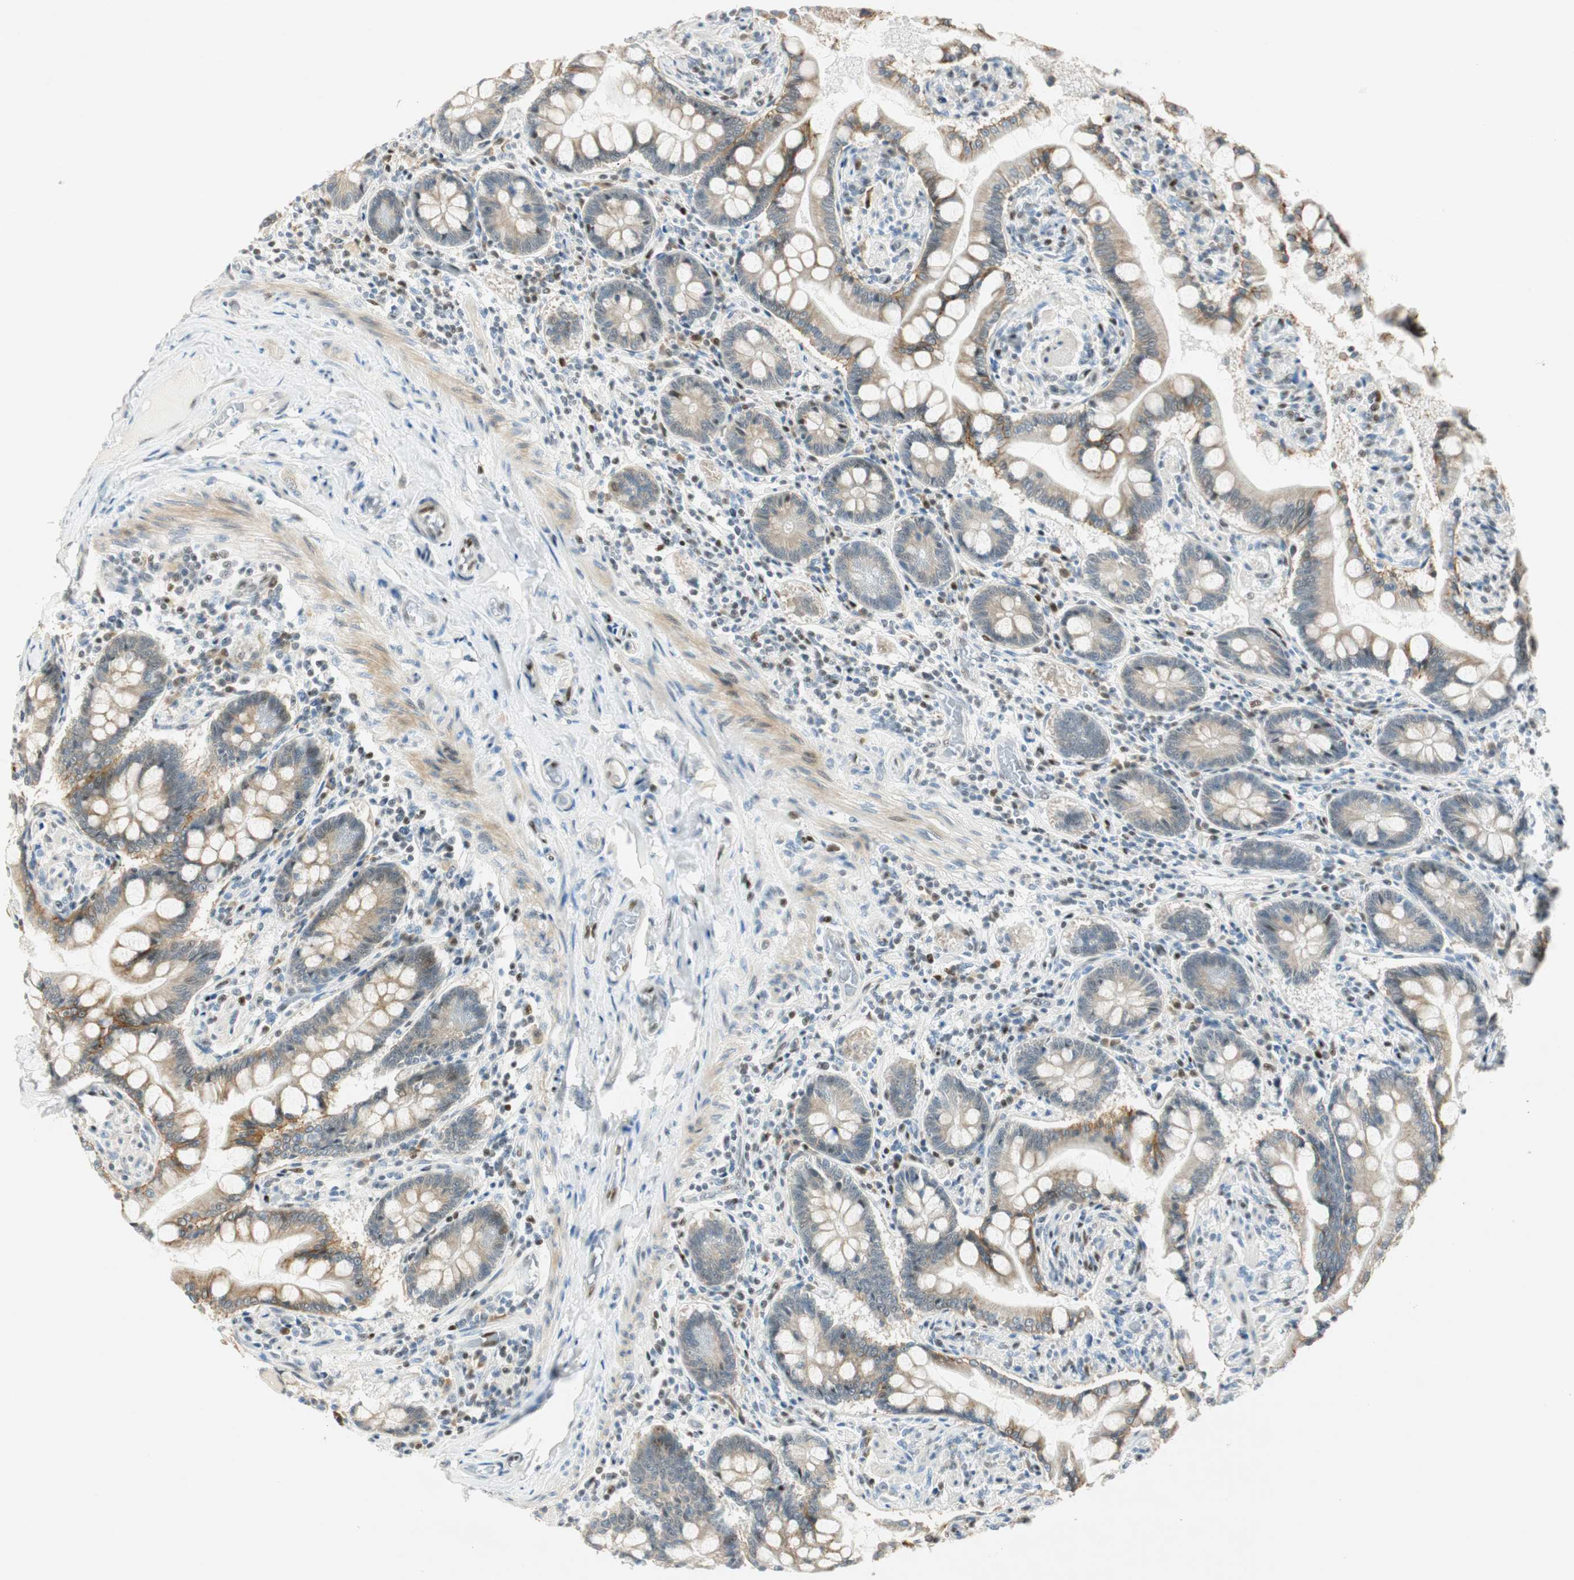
{"staining": {"intensity": "moderate", "quantity": "25%-75%", "location": "cytoplasmic/membranous"}, "tissue": "small intestine", "cell_type": "Glandular cells", "image_type": "normal", "snomed": [{"axis": "morphology", "description": "Normal tissue, NOS"}, {"axis": "topography", "description": "Small intestine"}], "caption": "Immunohistochemical staining of normal human small intestine demonstrates medium levels of moderate cytoplasmic/membranous staining in approximately 25%-75% of glandular cells. Using DAB (brown) and hematoxylin (blue) stains, captured at high magnification using brightfield microscopy.", "gene": "MSX2", "patient": {"sex": "male", "age": 41}}